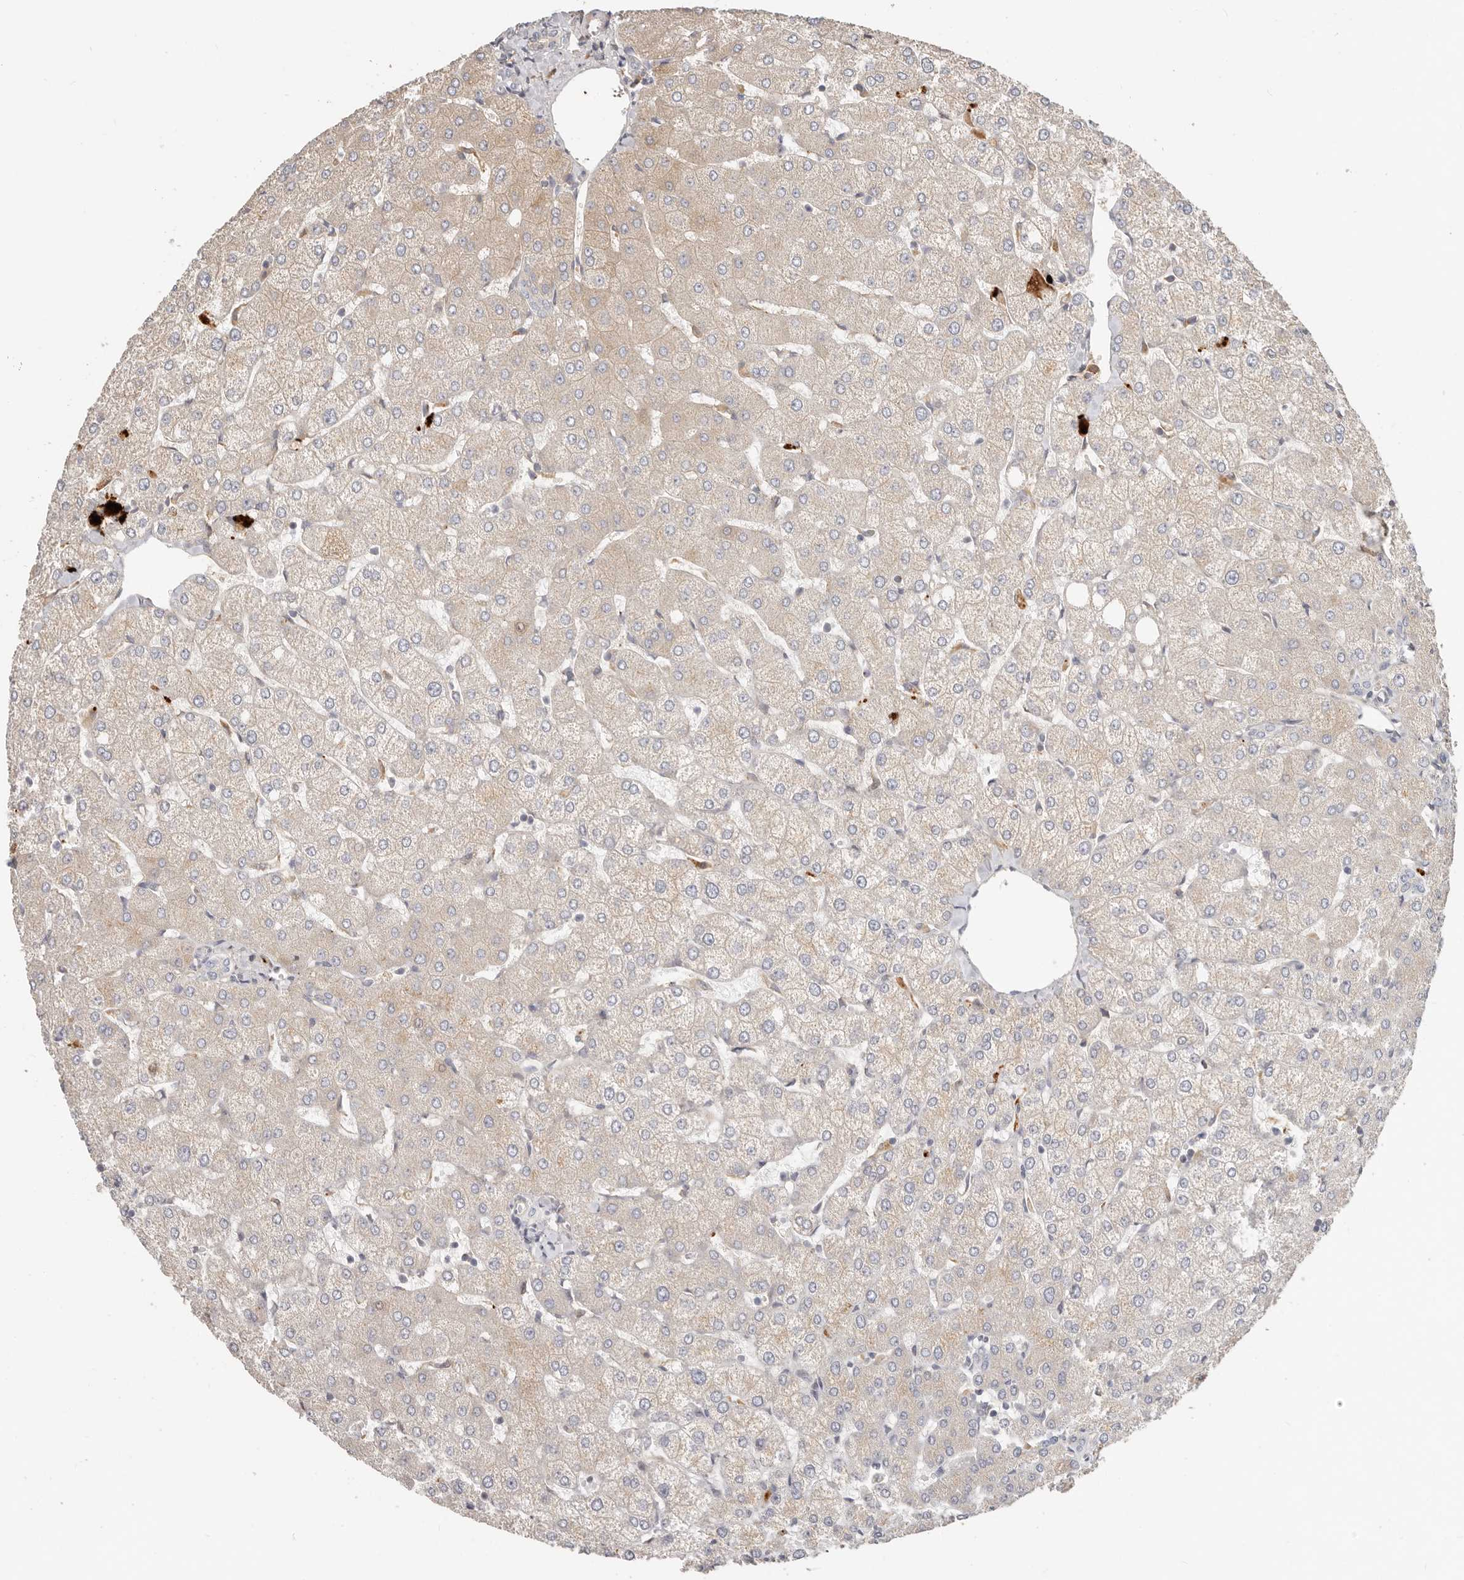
{"staining": {"intensity": "negative", "quantity": "none", "location": "none"}, "tissue": "liver", "cell_type": "Cholangiocytes", "image_type": "normal", "snomed": [{"axis": "morphology", "description": "Normal tissue, NOS"}, {"axis": "topography", "description": "Liver"}], "caption": "This is an immunohistochemistry (IHC) image of unremarkable human liver. There is no staining in cholangiocytes.", "gene": "MTFR2", "patient": {"sex": "female", "age": 54}}